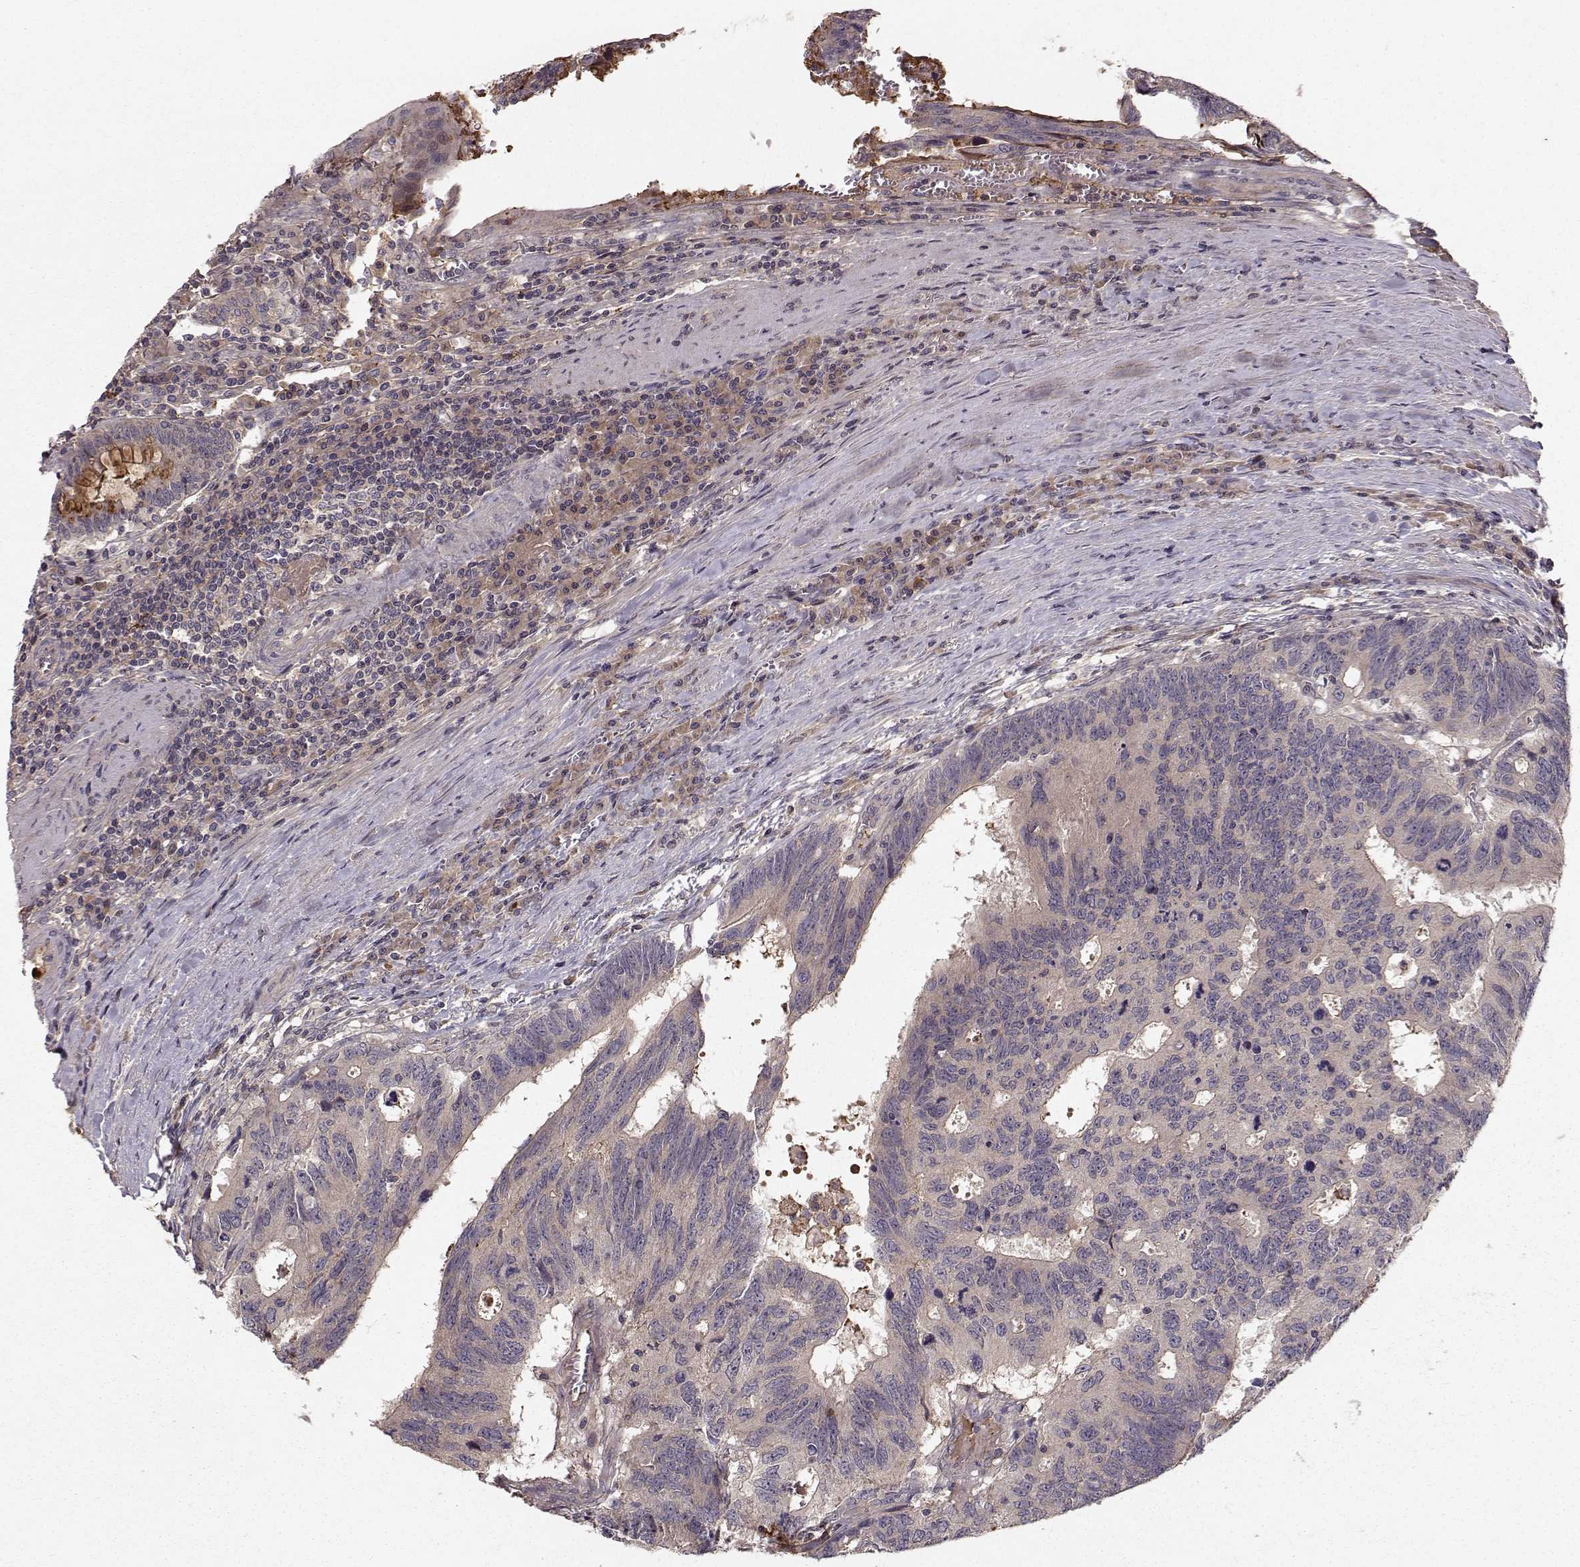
{"staining": {"intensity": "negative", "quantity": "none", "location": "none"}, "tissue": "colorectal cancer", "cell_type": "Tumor cells", "image_type": "cancer", "snomed": [{"axis": "morphology", "description": "Adenocarcinoma, NOS"}, {"axis": "topography", "description": "Colon"}], "caption": "Image shows no significant protein expression in tumor cells of colorectal adenocarcinoma.", "gene": "WNT6", "patient": {"sex": "female", "age": 77}}